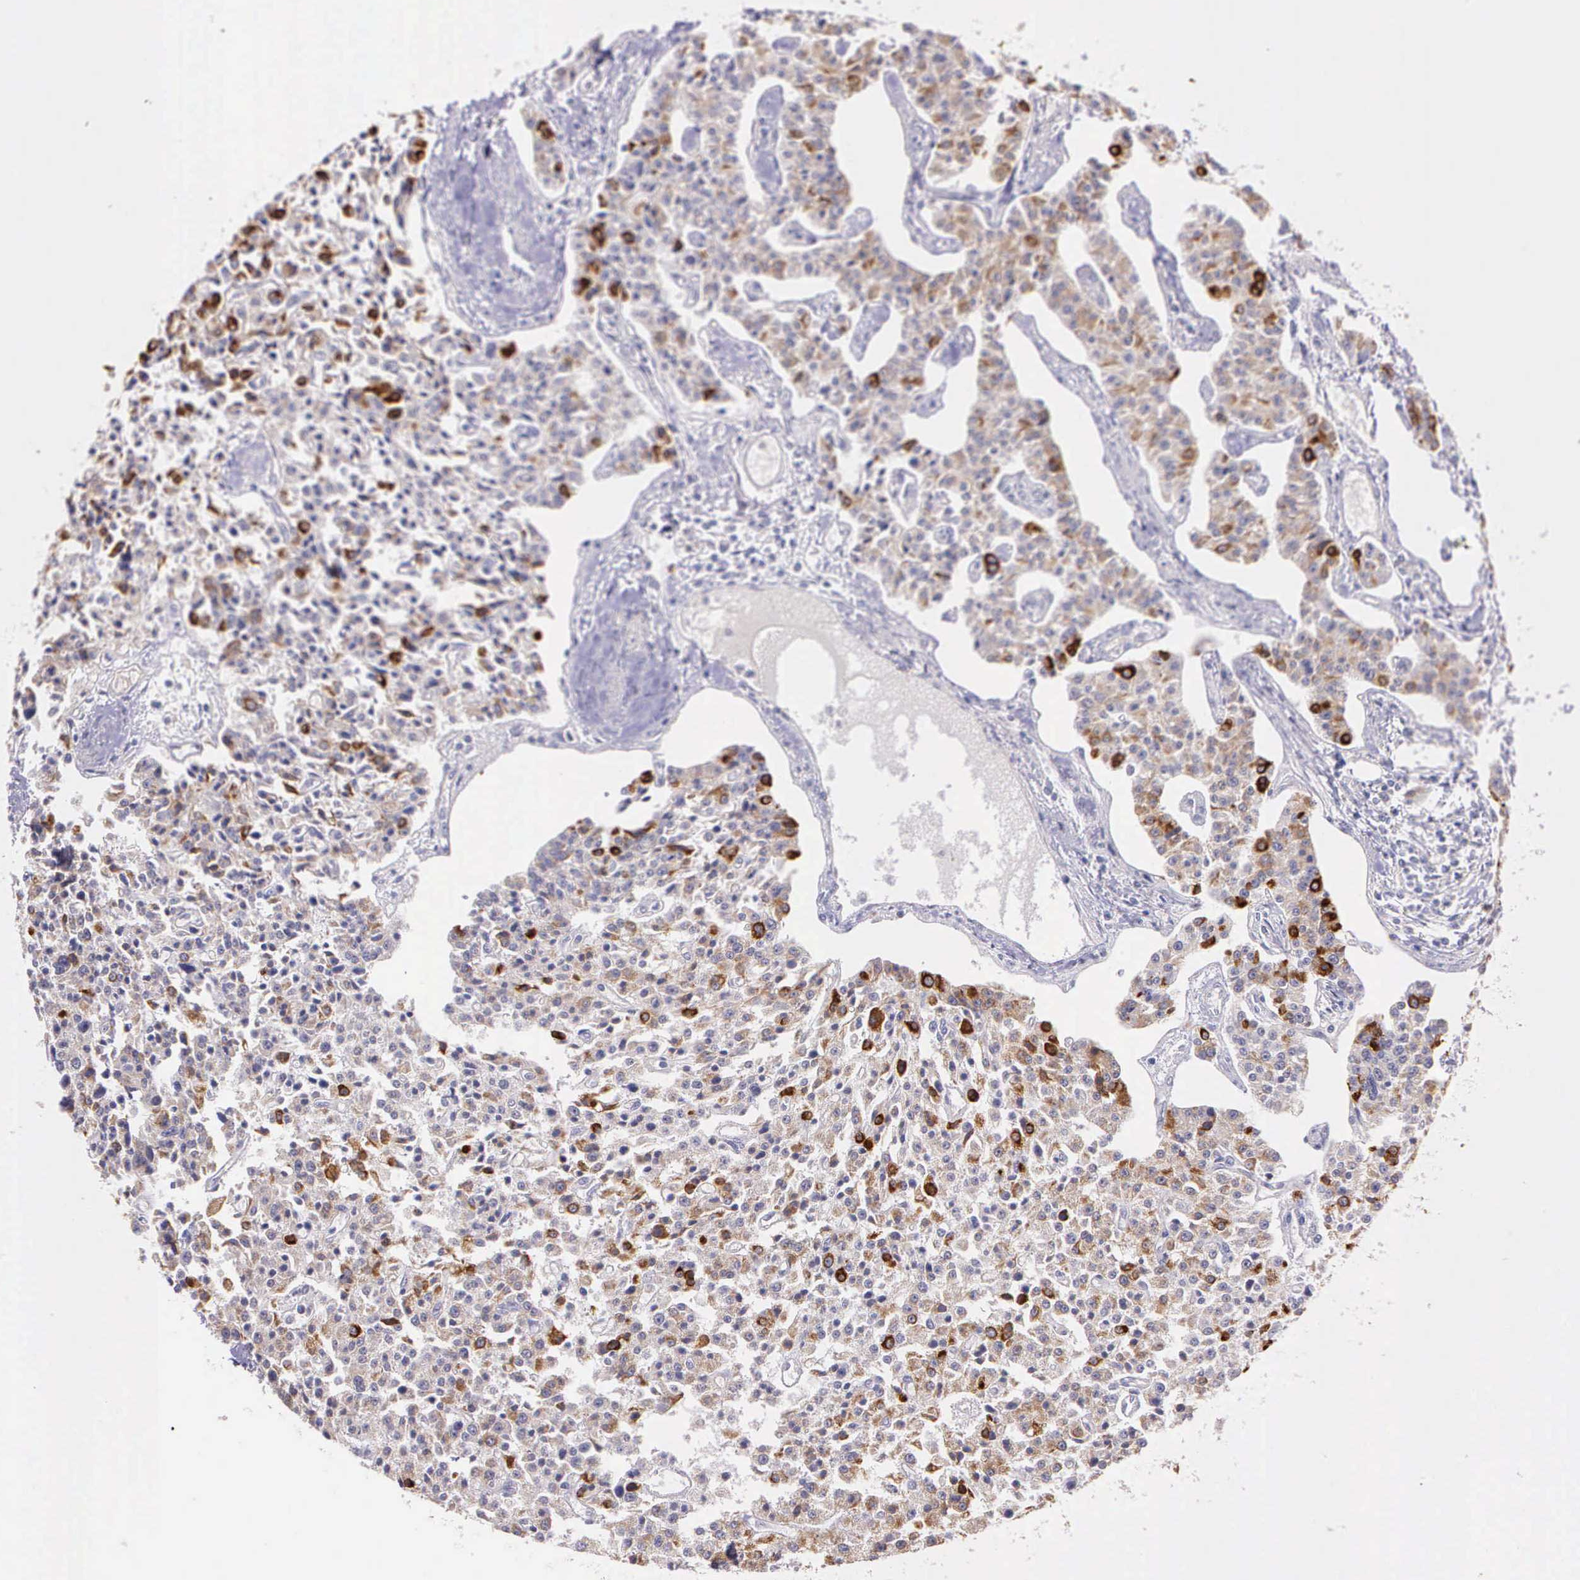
{"staining": {"intensity": "negative", "quantity": "none", "location": "none"}, "tissue": "carcinoid", "cell_type": "Tumor cells", "image_type": "cancer", "snomed": [{"axis": "morphology", "description": "Carcinoid, malignant, NOS"}, {"axis": "topography", "description": "Stomach"}], "caption": "High power microscopy histopathology image of an immunohistochemistry histopathology image of carcinoid (malignant), revealing no significant staining in tumor cells. (DAB immunohistochemistry visualized using brightfield microscopy, high magnification).", "gene": "IGBP1", "patient": {"sex": "female", "age": 76}}